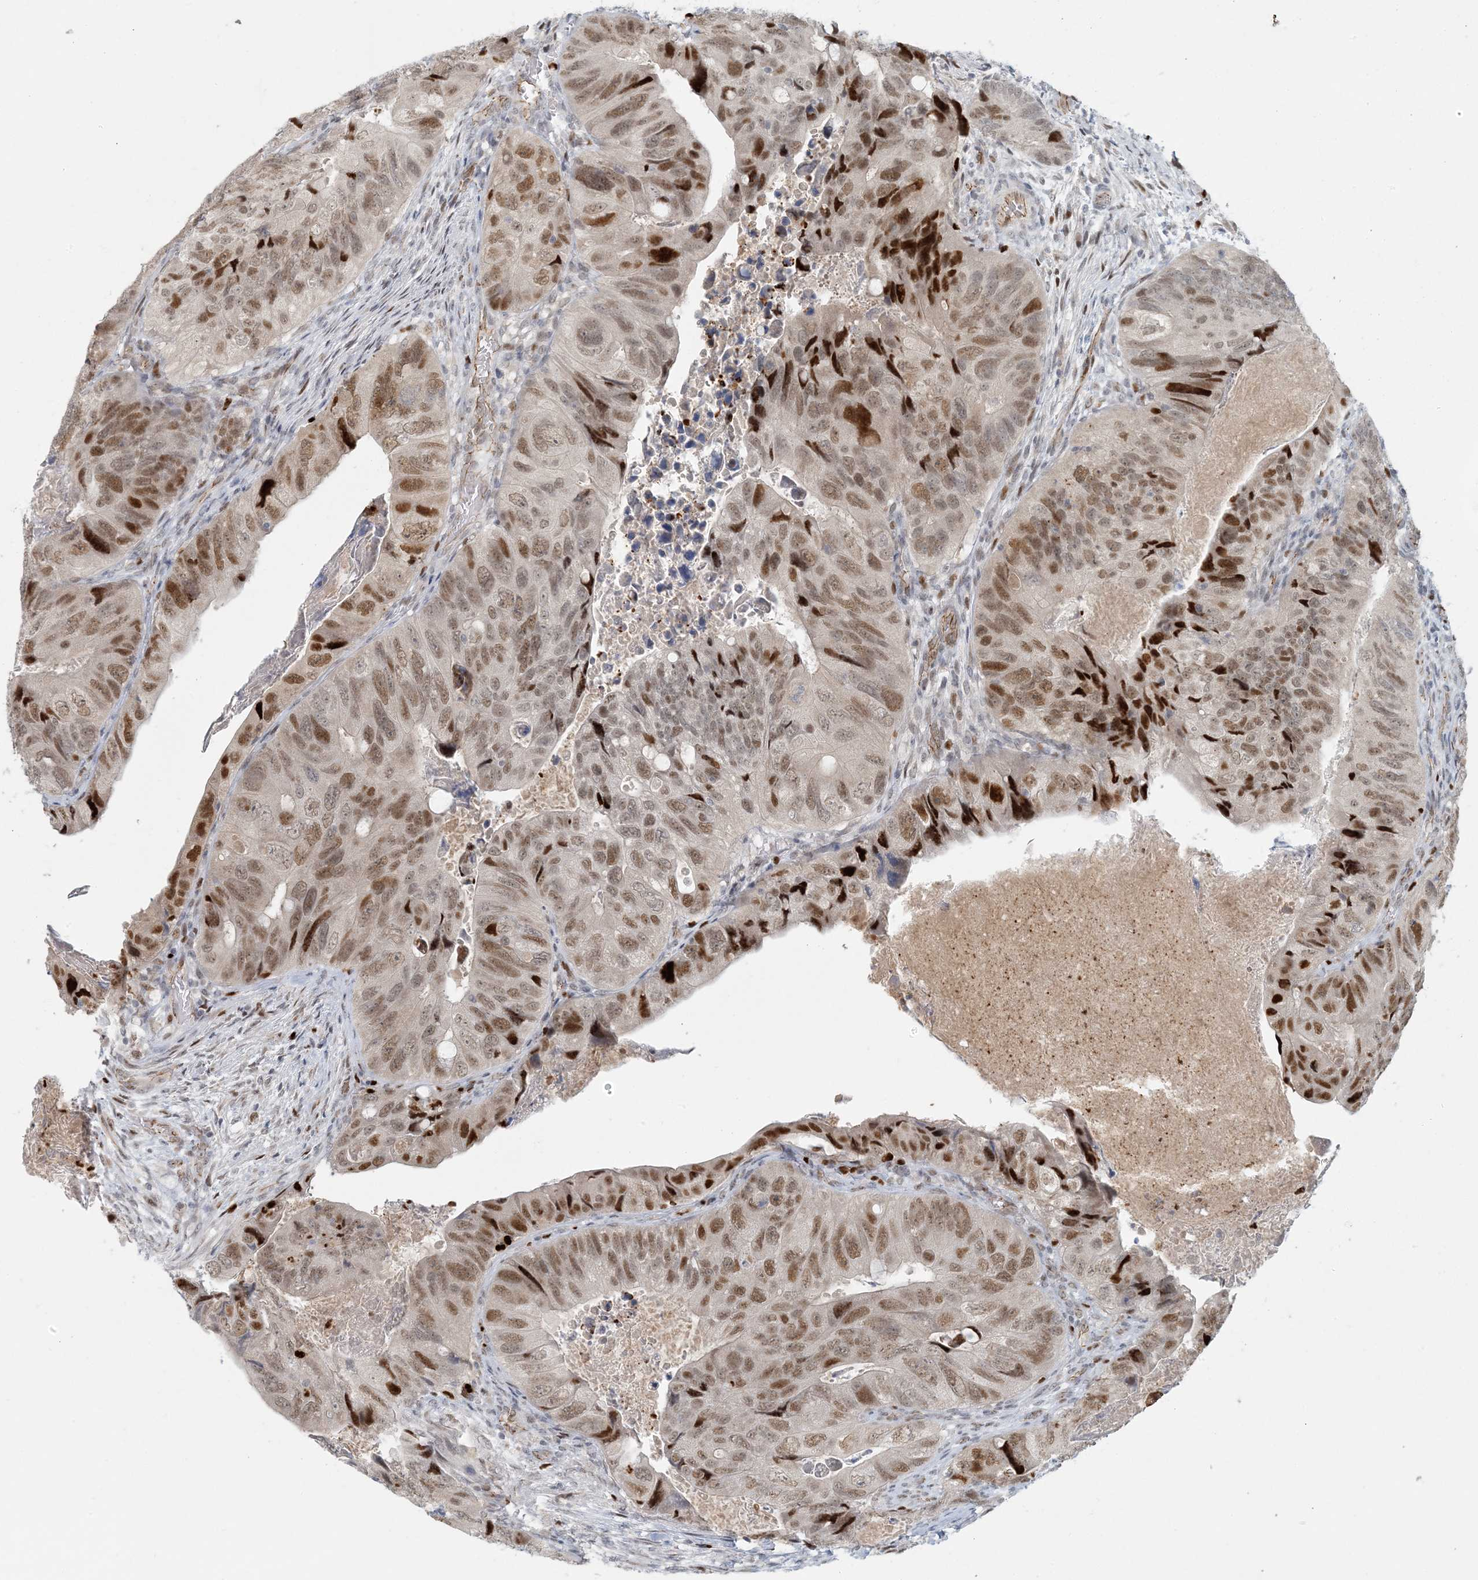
{"staining": {"intensity": "moderate", "quantity": ">75%", "location": "nuclear"}, "tissue": "colorectal cancer", "cell_type": "Tumor cells", "image_type": "cancer", "snomed": [{"axis": "morphology", "description": "Adenocarcinoma, NOS"}, {"axis": "topography", "description": "Rectum"}], "caption": "DAB immunohistochemical staining of human colorectal cancer displays moderate nuclear protein staining in about >75% of tumor cells.", "gene": "AK9", "patient": {"sex": "male", "age": 63}}